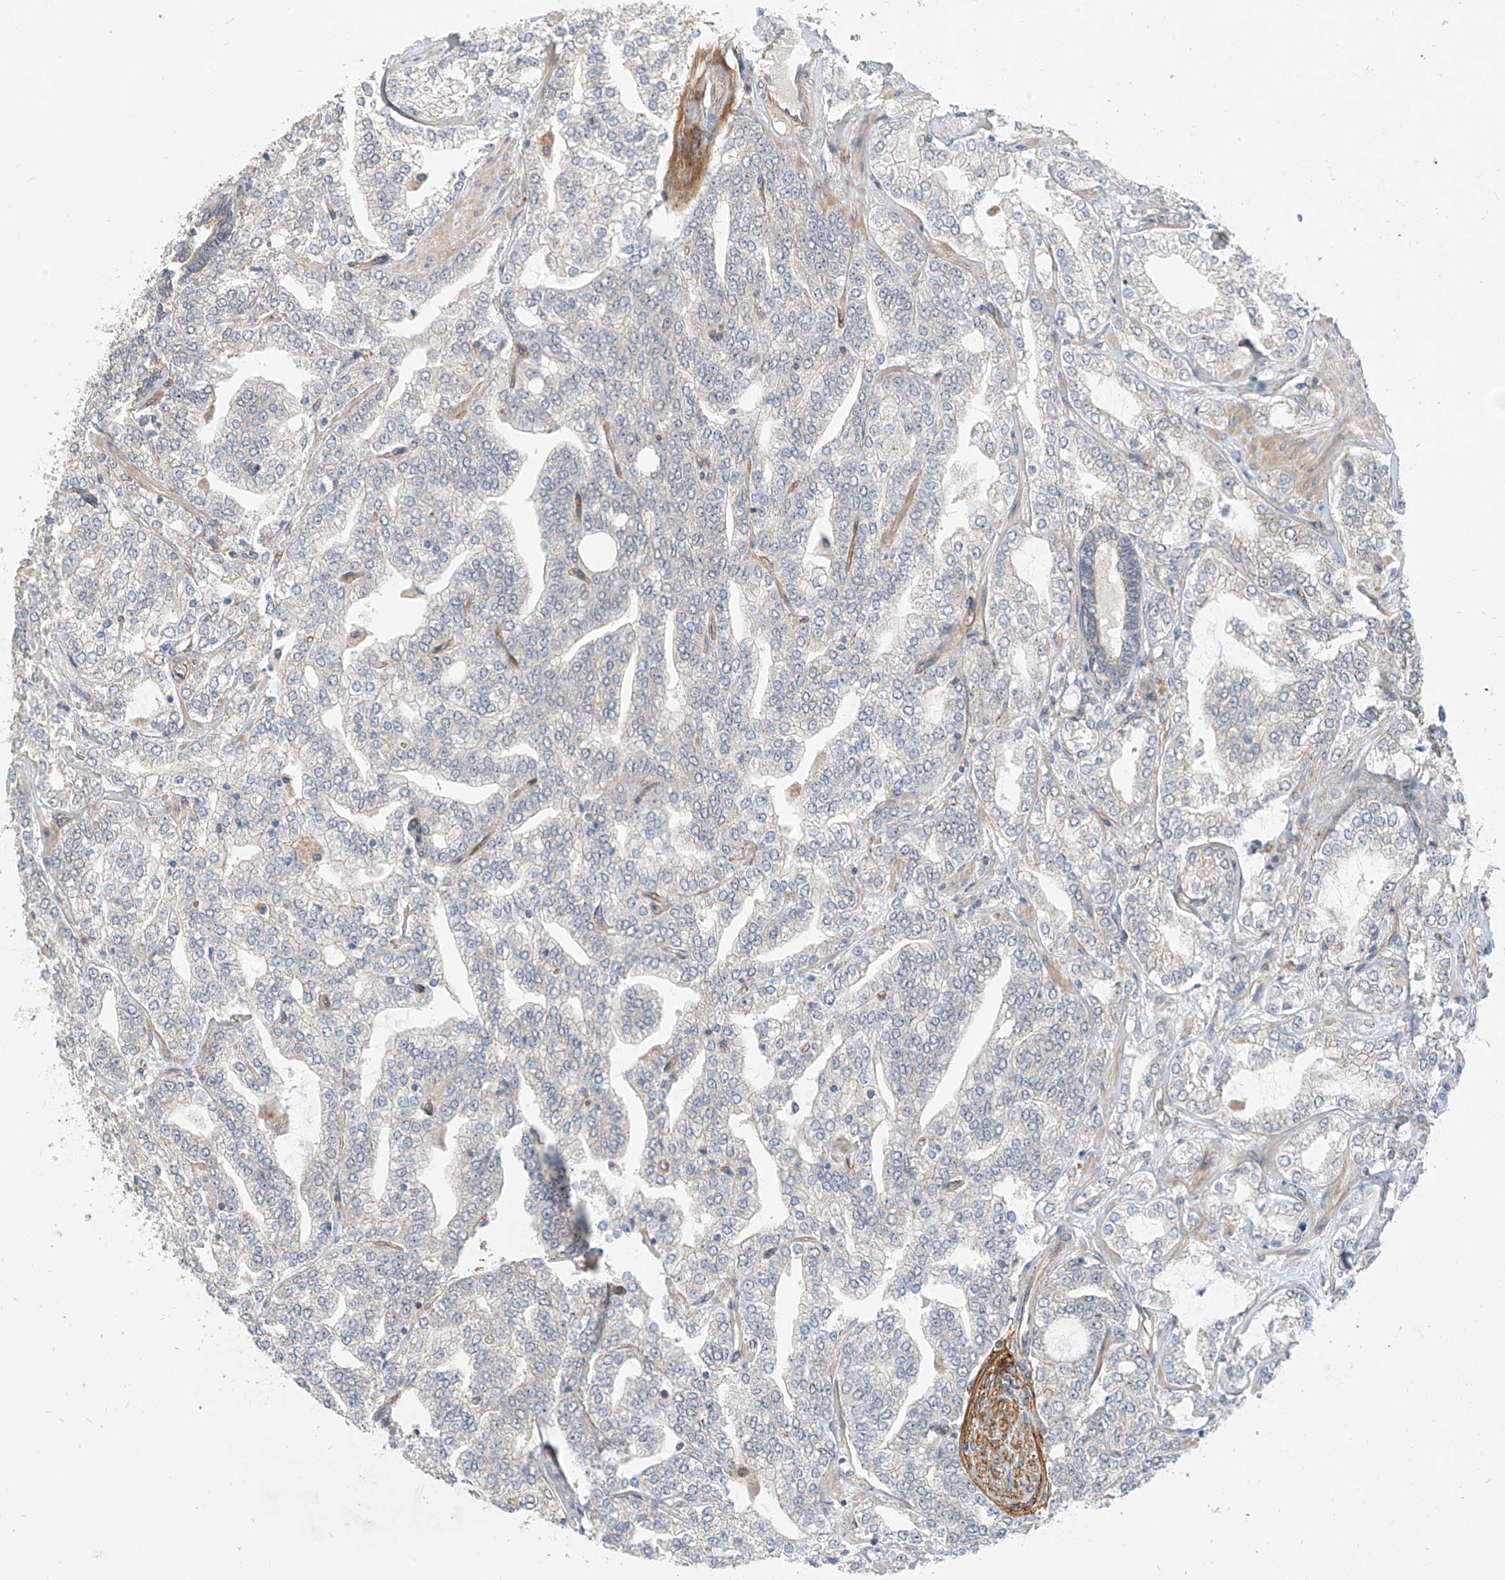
{"staining": {"intensity": "weak", "quantity": "<25%", "location": "cytoplasmic/membranous"}, "tissue": "prostate cancer", "cell_type": "Tumor cells", "image_type": "cancer", "snomed": [{"axis": "morphology", "description": "Adenocarcinoma, High grade"}, {"axis": "topography", "description": "Prostate"}], "caption": "Adenocarcinoma (high-grade) (prostate) stained for a protein using immunohistochemistry demonstrates no expression tumor cells.", "gene": "EPHX4", "patient": {"sex": "male", "age": 64}}